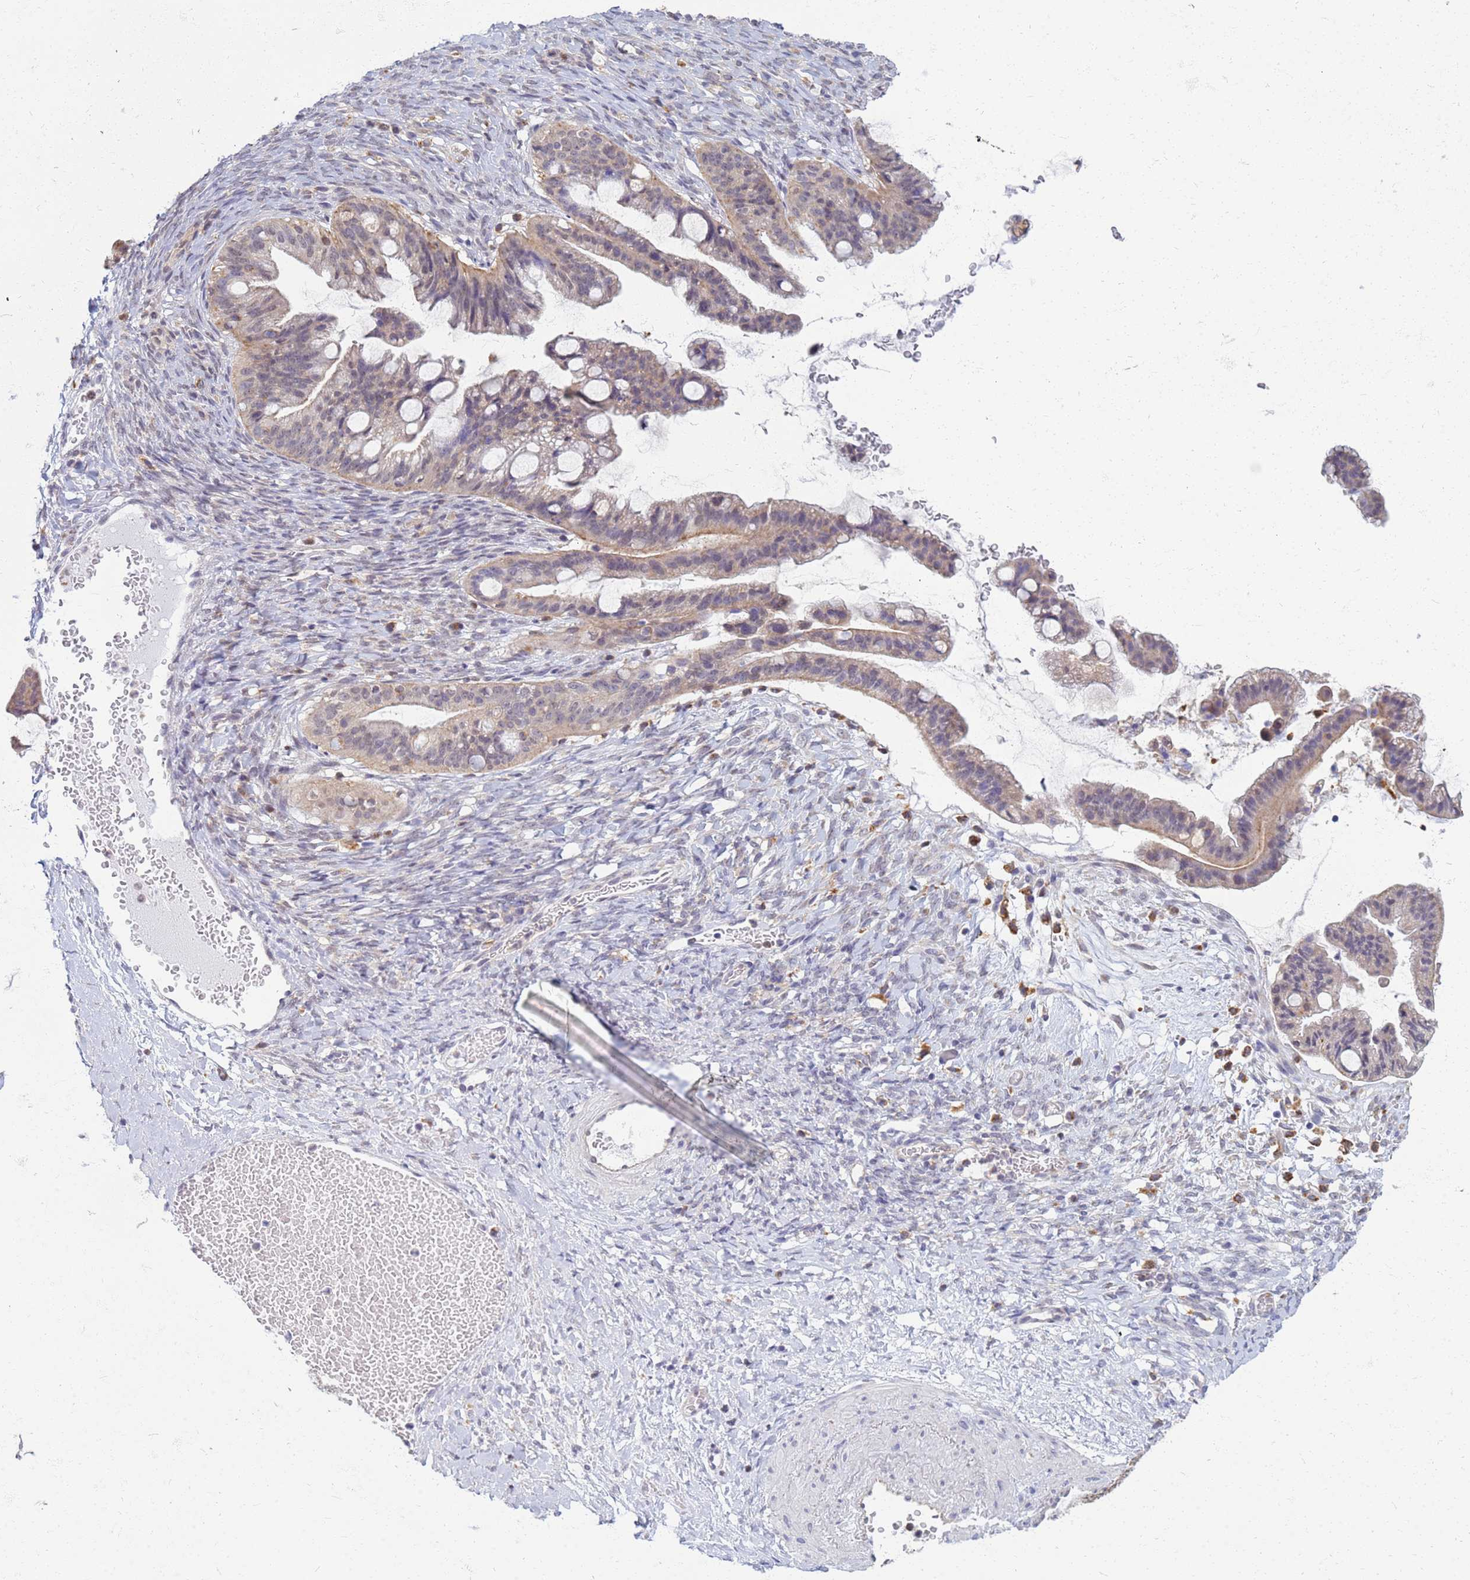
{"staining": {"intensity": "weak", "quantity": "25%-75%", "location": "cytoplasmic/membranous"}, "tissue": "ovarian cancer", "cell_type": "Tumor cells", "image_type": "cancer", "snomed": [{"axis": "morphology", "description": "Cystadenocarcinoma, mucinous, NOS"}, {"axis": "topography", "description": "Ovary"}], "caption": "High-magnification brightfield microscopy of ovarian mucinous cystadenocarcinoma stained with DAB (brown) and counterstained with hematoxylin (blue). tumor cells exhibit weak cytoplasmic/membranous positivity is seen in about25%-75% of cells. (DAB IHC with brightfield microscopy, high magnification).", "gene": "ATP6V1E1", "patient": {"sex": "female", "age": 73}}